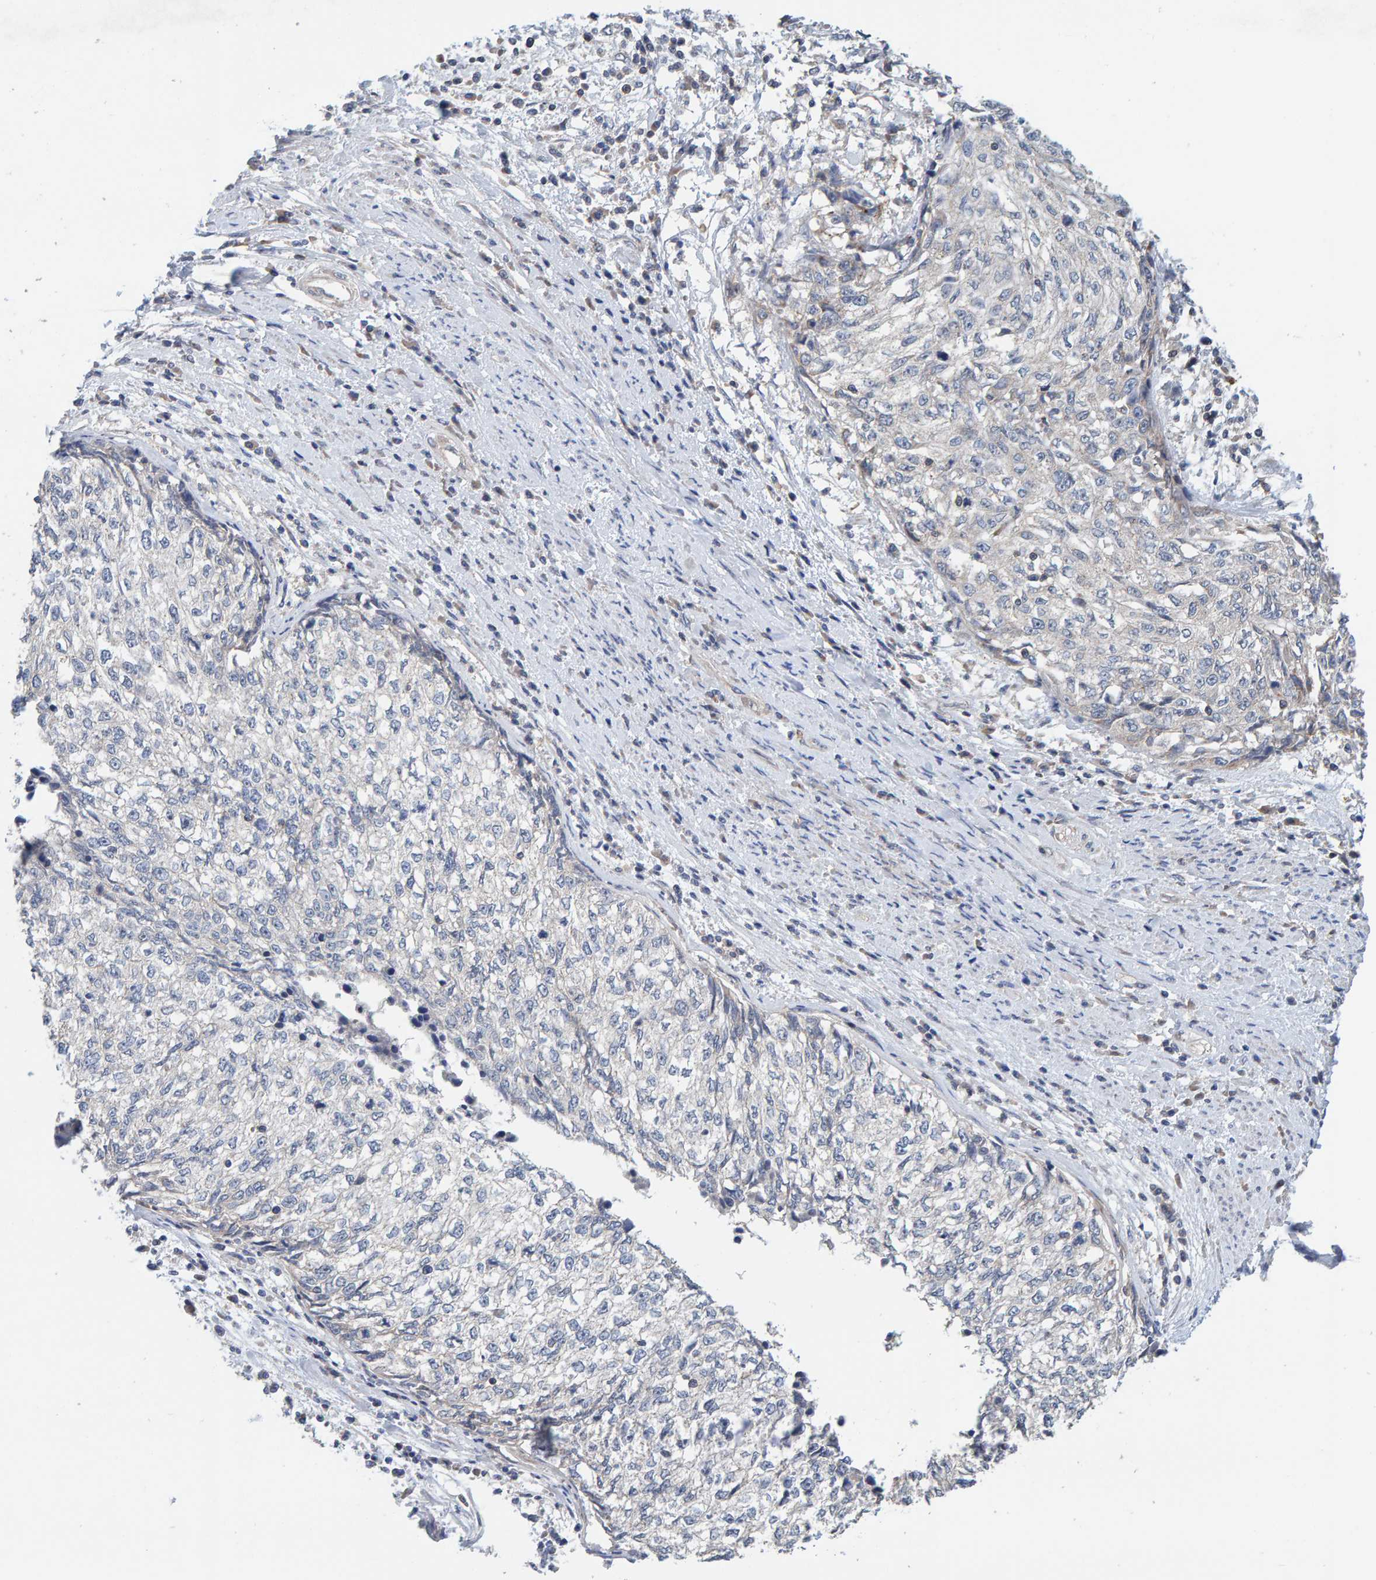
{"staining": {"intensity": "negative", "quantity": "none", "location": "none"}, "tissue": "cervical cancer", "cell_type": "Tumor cells", "image_type": "cancer", "snomed": [{"axis": "morphology", "description": "Squamous cell carcinoma, NOS"}, {"axis": "topography", "description": "Cervix"}], "caption": "This is a micrograph of immunohistochemistry staining of cervical cancer, which shows no positivity in tumor cells.", "gene": "CCM2", "patient": {"sex": "female", "age": 57}}